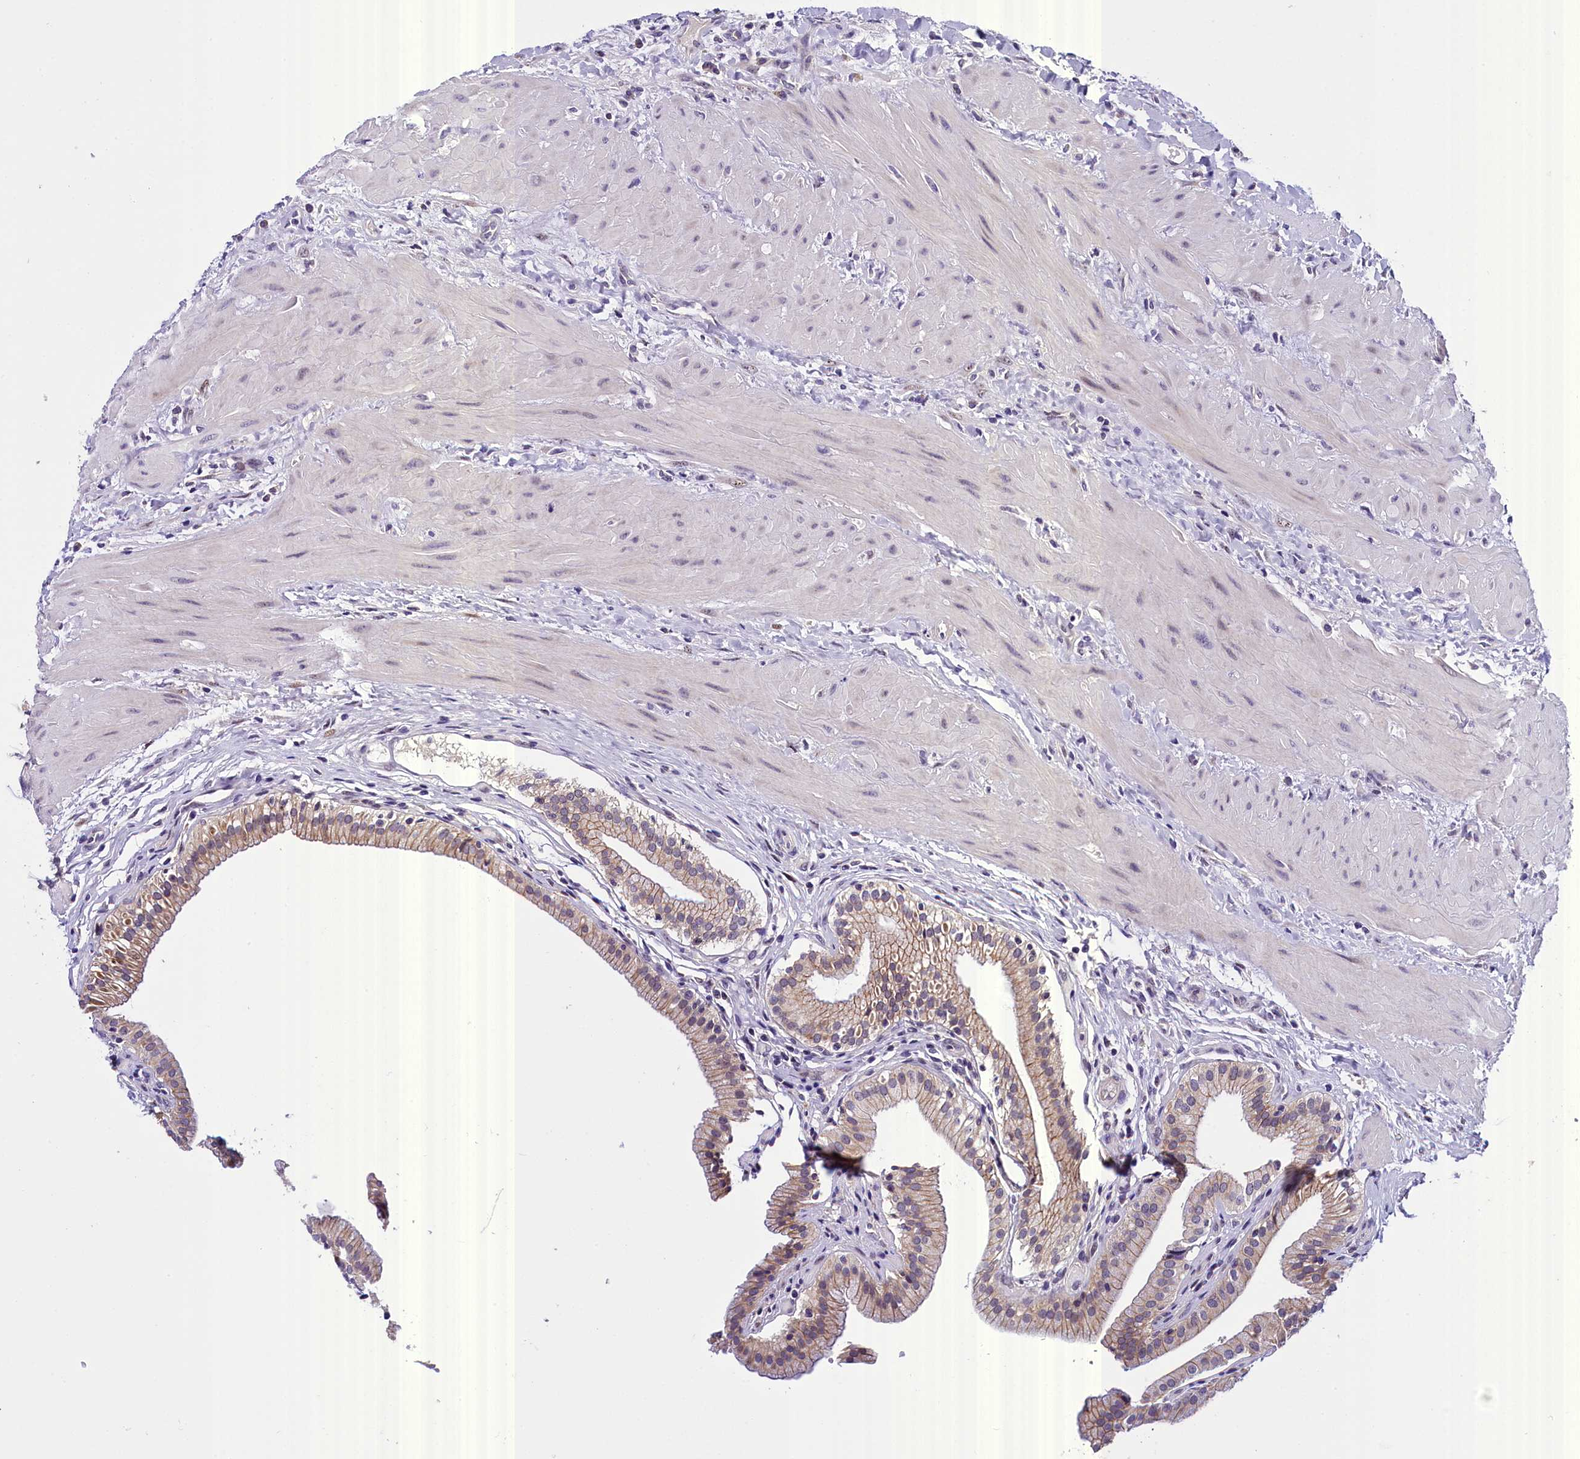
{"staining": {"intensity": "weak", "quantity": ">75%", "location": "cytoplasmic/membranous"}, "tissue": "gallbladder", "cell_type": "Glandular cells", "image_type": "normal", "snomed": [{"axis": "morphology", "description": "Normal tissue, NOS"}, {"axis": "topography", "description": "Gallbladder"}], "caption": "DAB (3,3'-diaminobenzidine) immunohistochemical staining of unremarkable gallbladder displays weak cytoplasmic/membranous protein positivity in about >75% of glandular cells.", "gene": "ENKD1", "patient": {"sex": "male", "age": 24}}